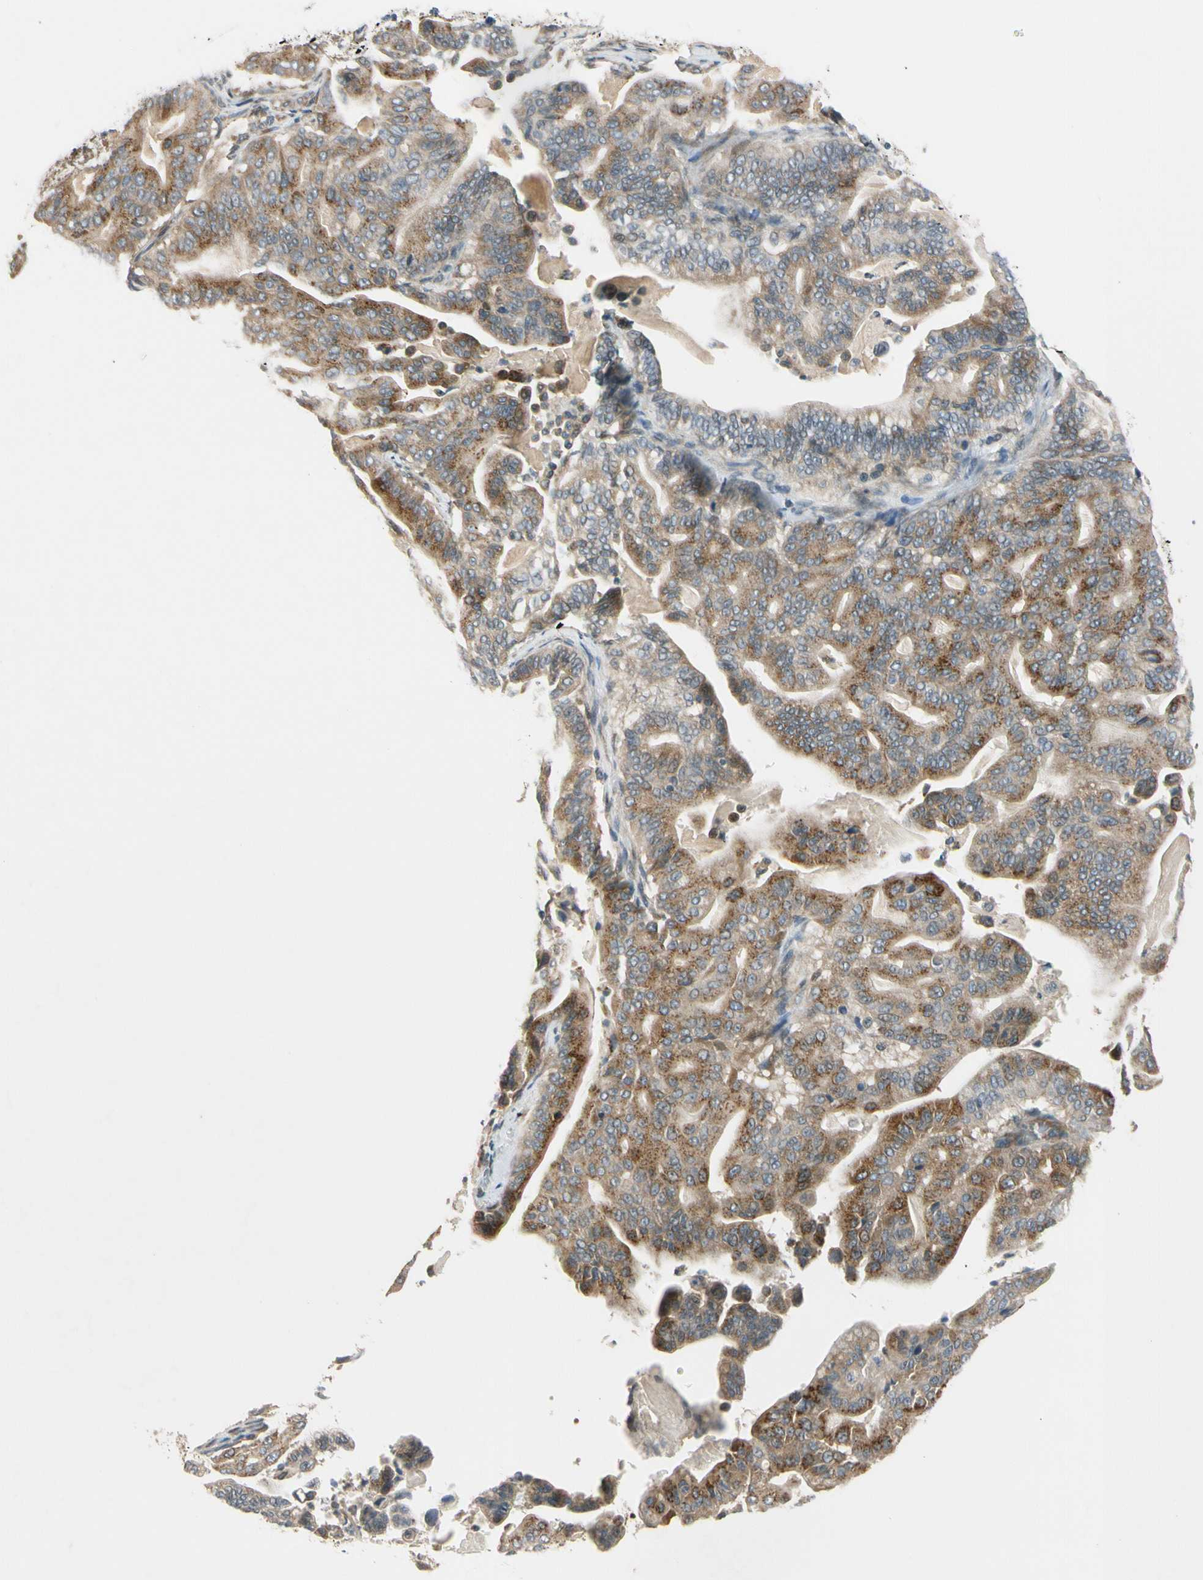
{"staining": {"intensity": "strong", "quantity": ">75%", "location": "cytoplasmic/membranous"}, "tissue": "pancreatic cancer", "cell_type": "Tumor cells", "image_type": "cancer", "snomed": [{"axis": "morphology", "description": "Adenocarcinoma, NOS"}, {"axis": "topography", "description": "Pancreas"}], "caption": "Immunohistochemistry (IHC) histopathology image of neoplastic tissue: pancreatic cancer (adenocarcinoma) stained using immunohistochemistry (IHC) shows high levels of strong protein expression localized specifically in the cytoplasmic/membranous of tumor cells, appearing as a cytoplasmic/membranous brown color.", "gene": "RPS6KB2", "patient": {"sex": "male", "age": 63}}